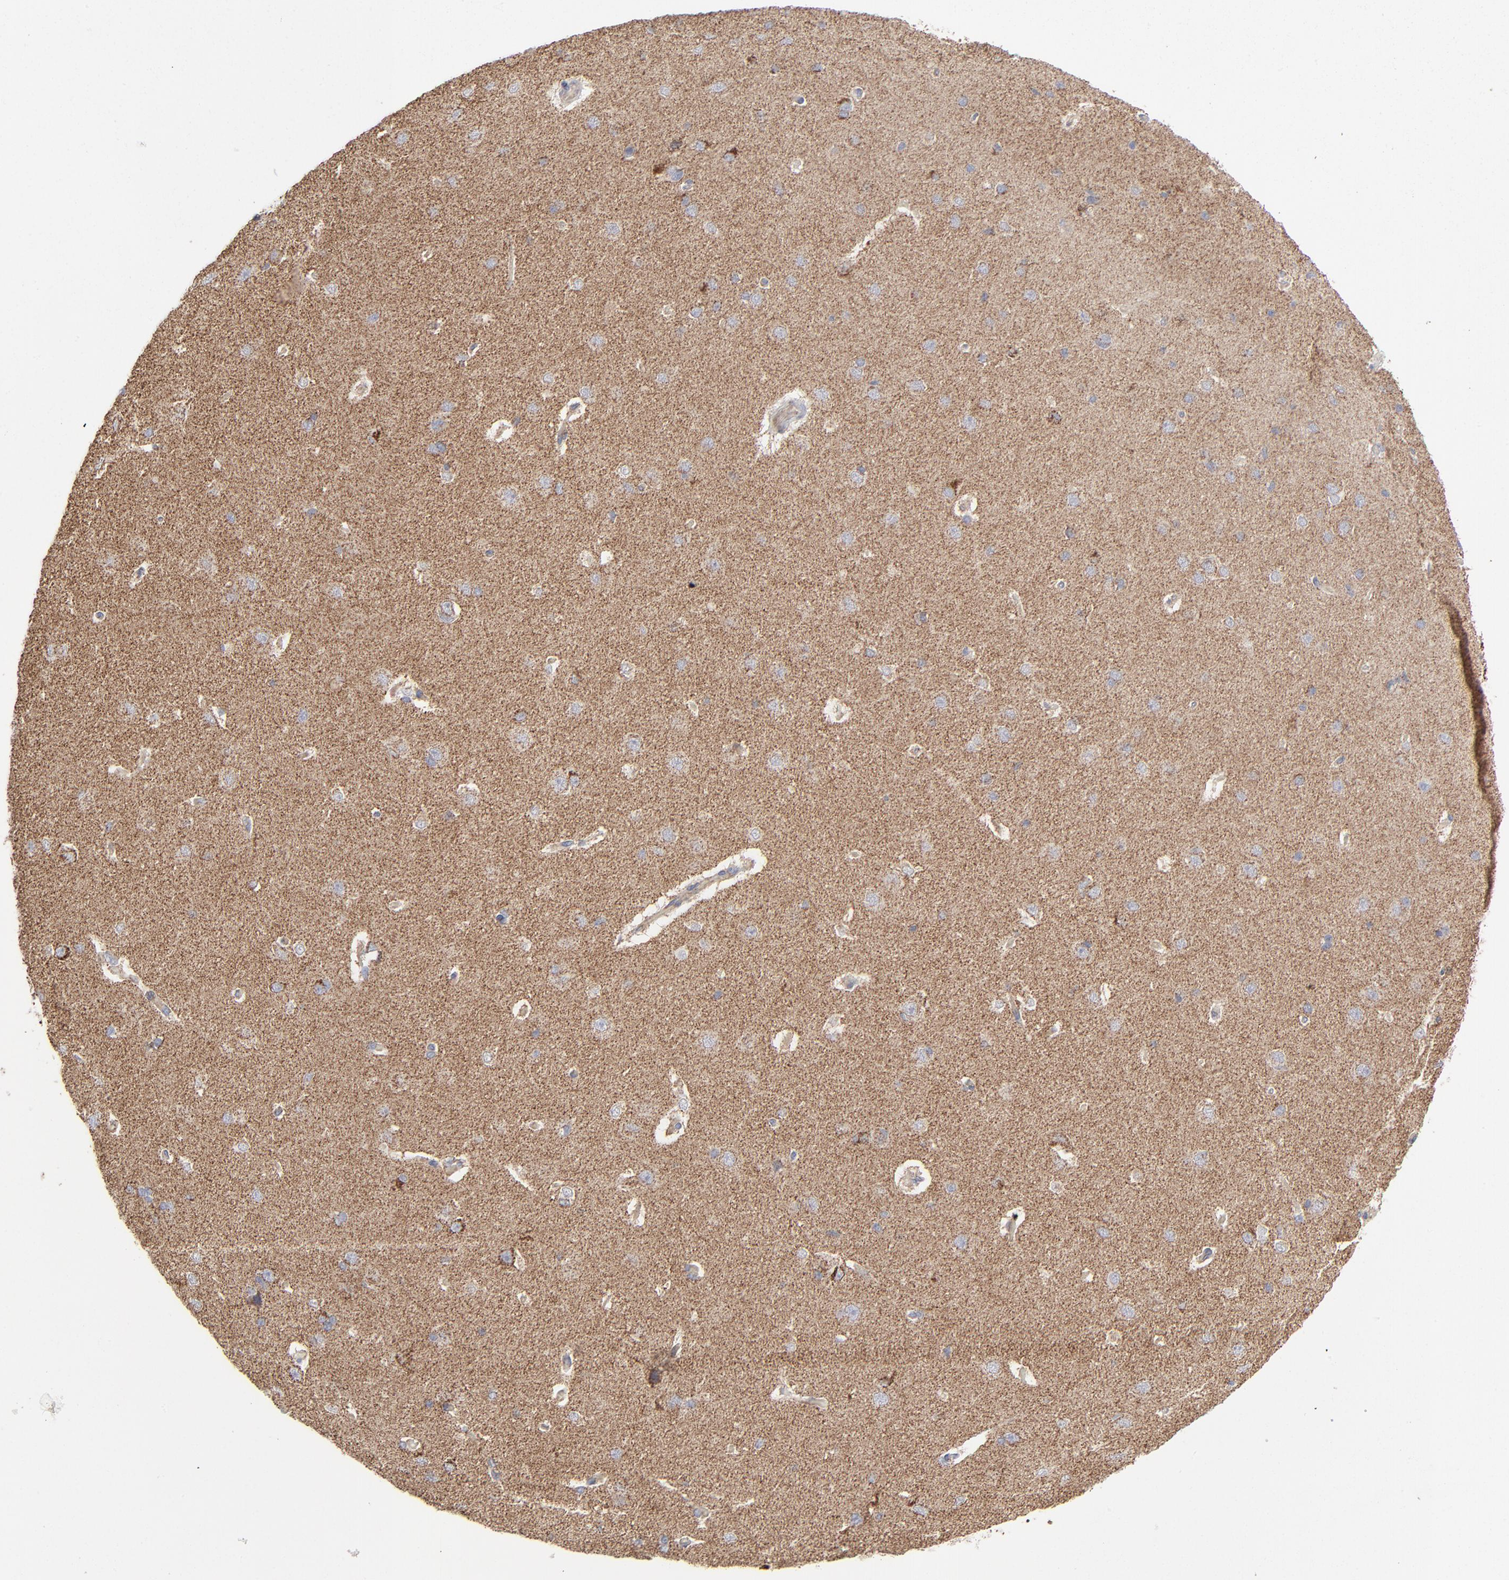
{"staining": {"intensity": "negative", "quantity": "none", "location": "none"}, "tissue": "cerebral cortex", "cell_type": "Endothelial cells", "image_type": "normal", "snomed": [{"axis": "morphology", "description": "Normal tissue, NOS"}, {"axis": "topography", "description": "Cerebral cortex"}], "caption": "Immunohistochemistry of normal human cerebral cortex shows no positivity in endothelial cells.", "gene": "ASB3", "patient": {"sex": "female", "age": 45}}